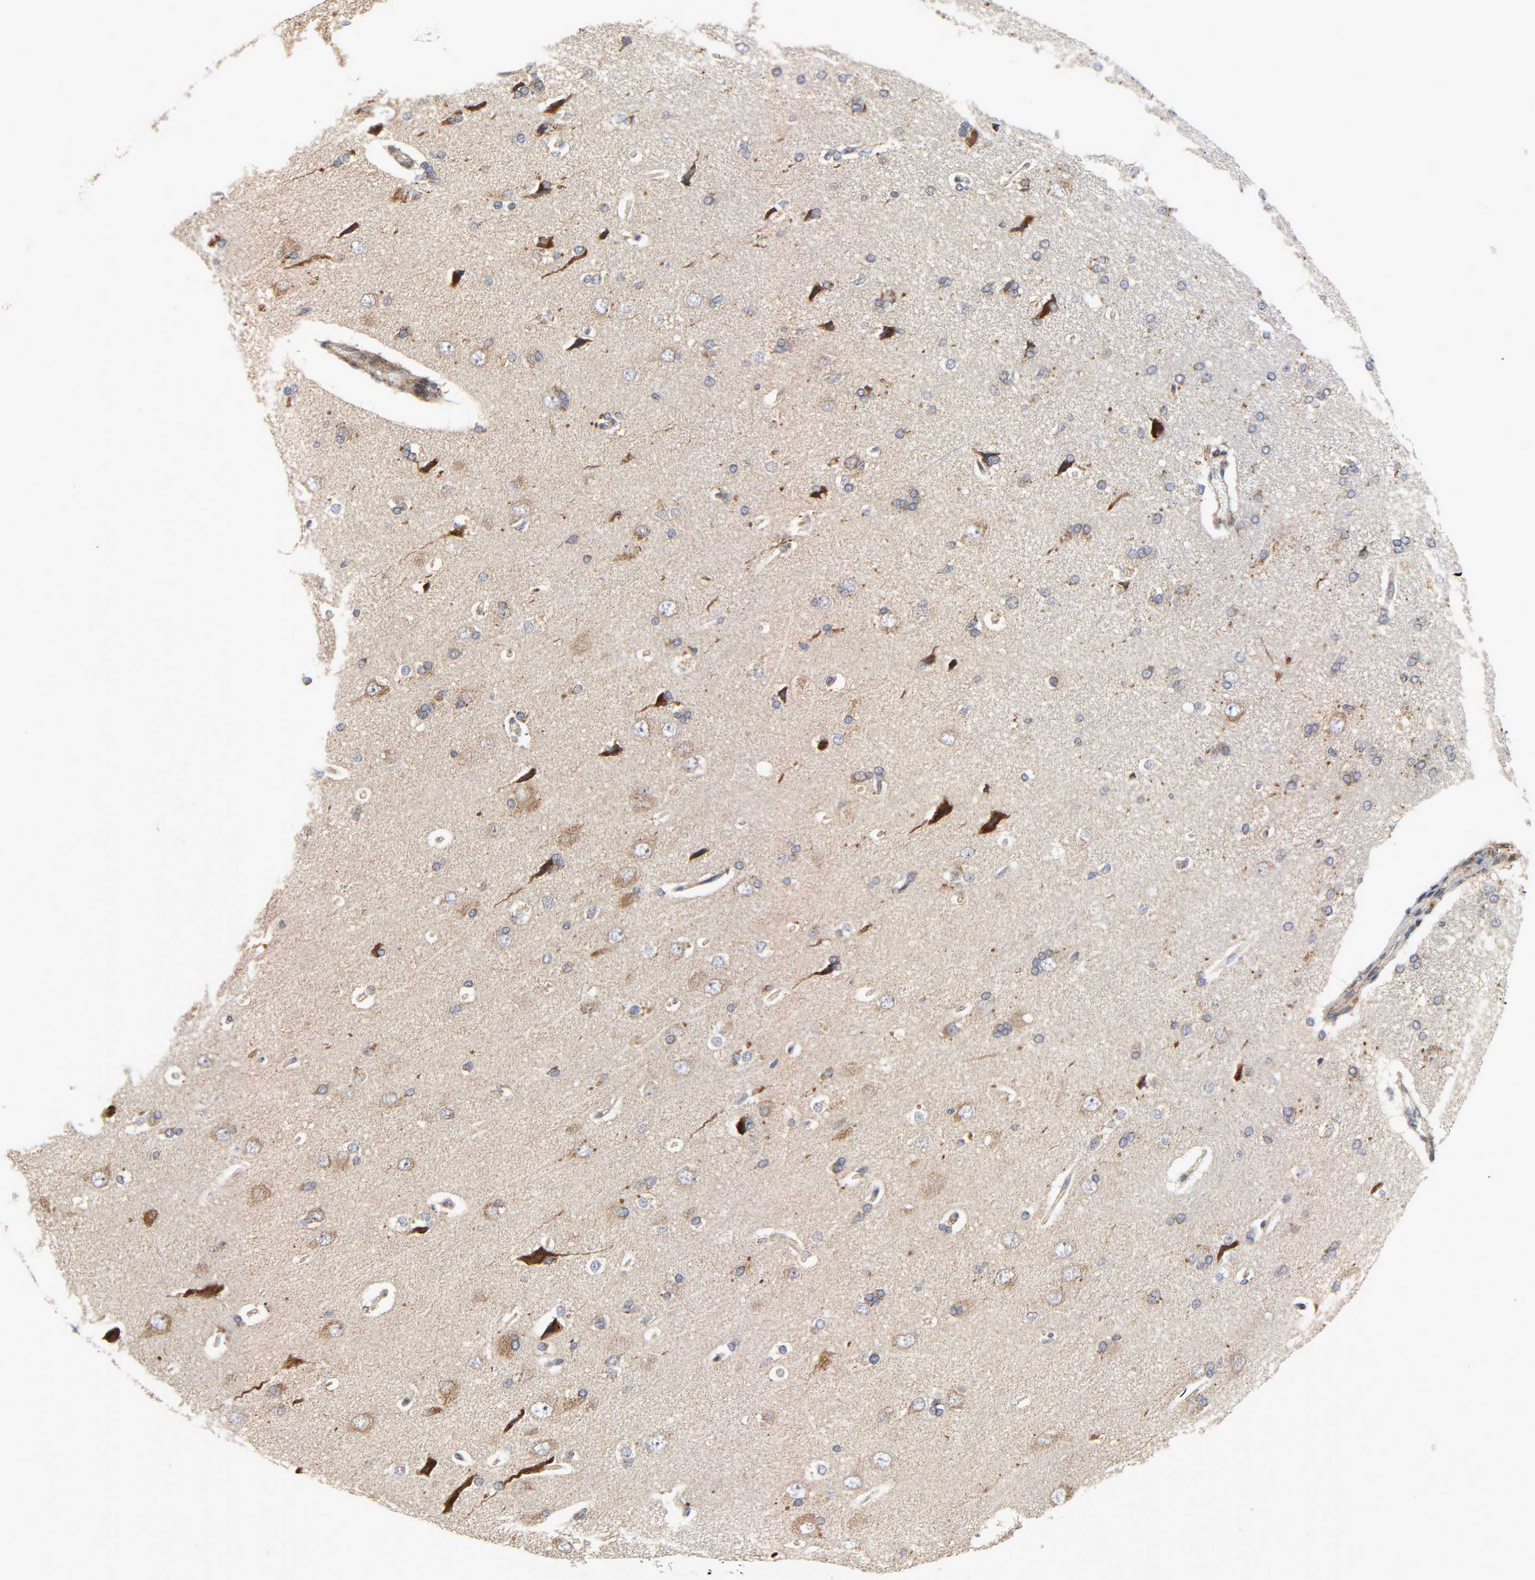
{"staining": {"intensity": "moderate", "quantity": "25%-75%", "location": "cytoplasmic/membranous"}, "tissue": "cerebral cortex", "cell_type": "Endothelial cells", "image_type": "normal", "snomed": [{"axis": "morphology", "description": "Normal tissue, NOS"}, {"axis": "topography", "description": "Cerebral cortex"}], "caption": "Protein positivity by IHC displays moderate cytoplasmic/membranous staining in about 25%-75% of endothelial cells in benign cerebral cortex.", "gene": "BAX", "patient": {"sex": "male", "age": 62}}